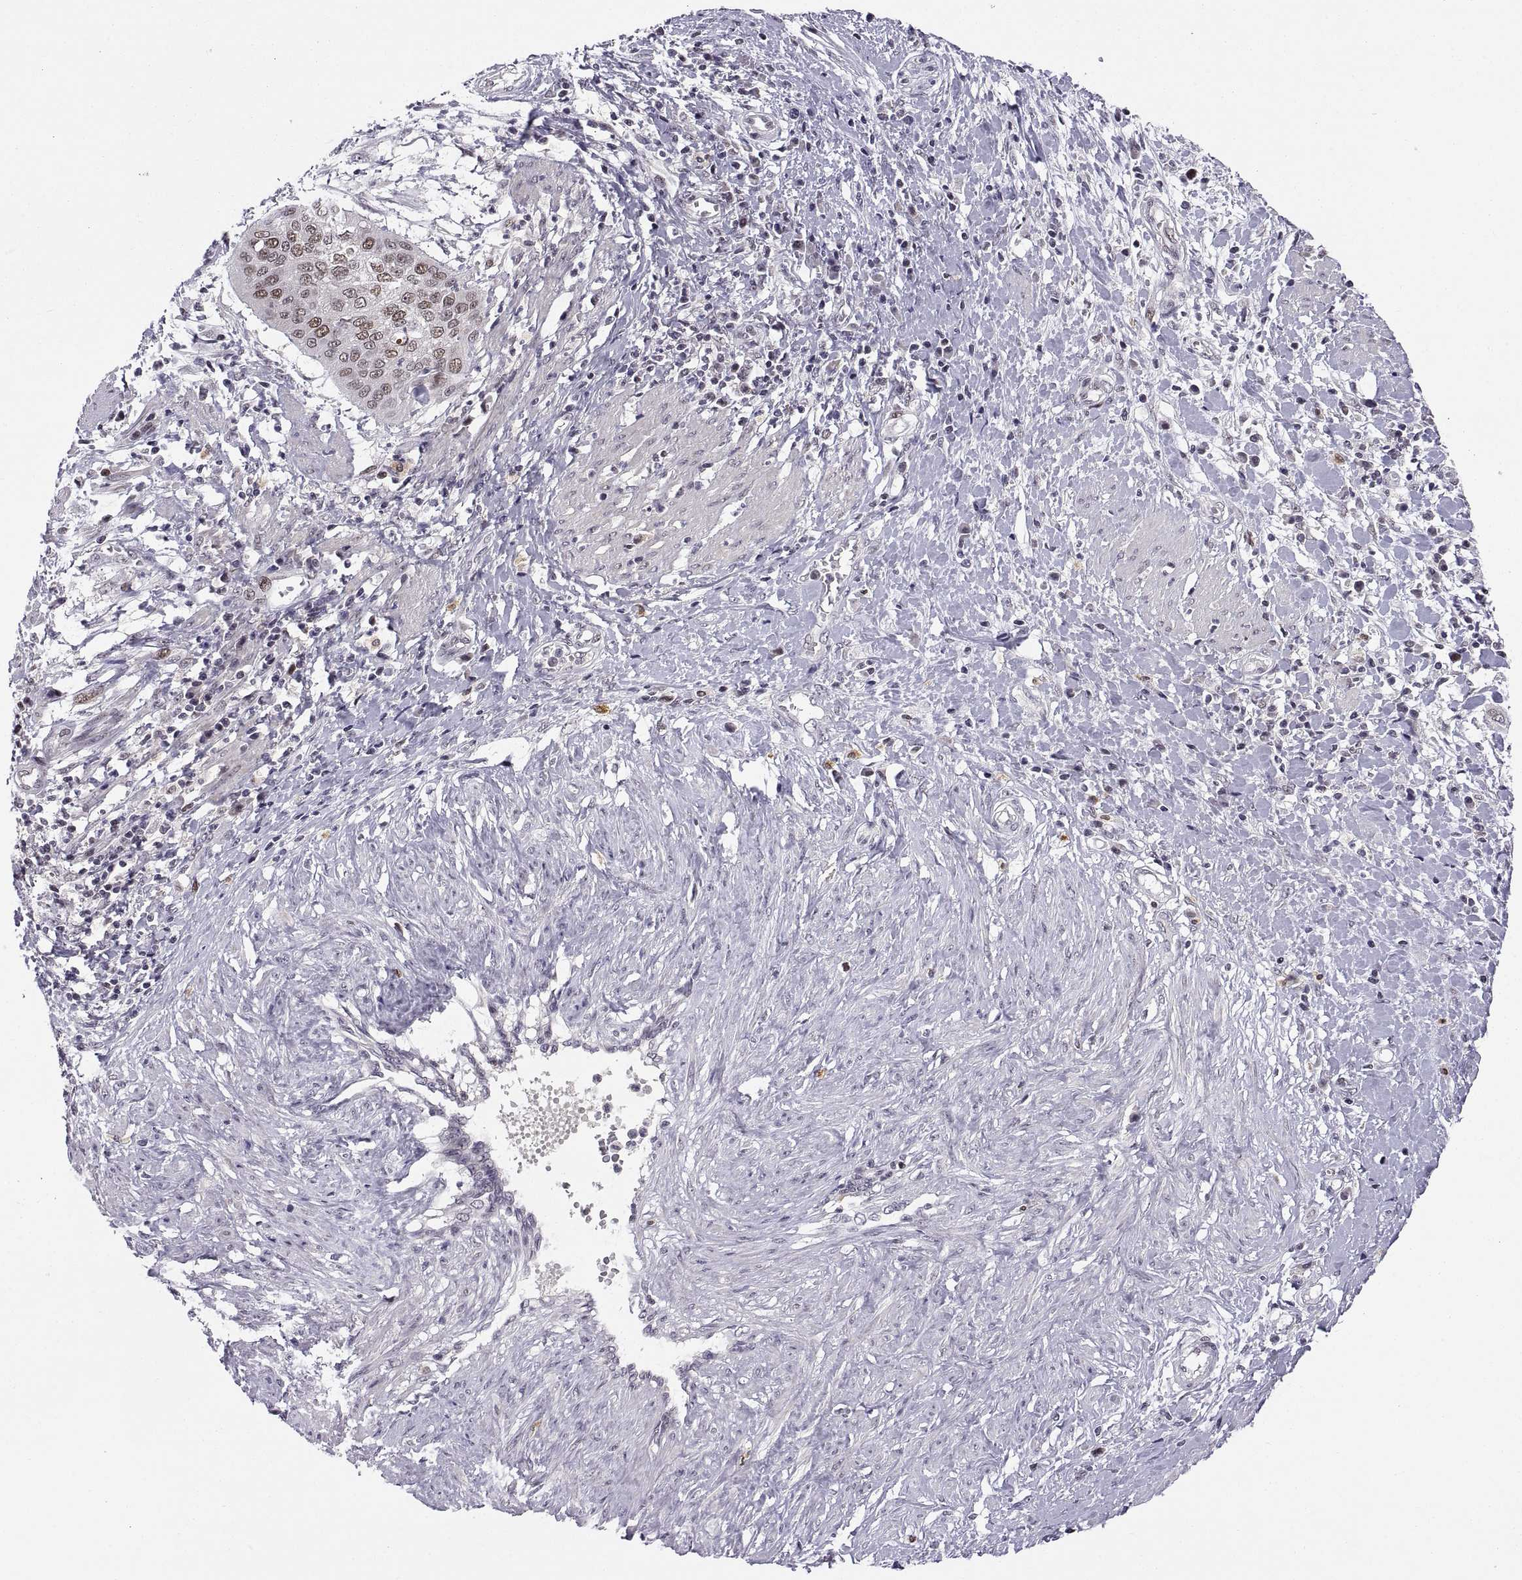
{"staining": {"intensity": "moderate", "quantity": "25%-75%", "location": "nuclear"}, "tissue": "cervical cancer", "cell_type": "Tumor cells", "image_type": "cancer", "snomed": [{"axis": "morphology", "description": "Squamous cell carcinoma, NOS"}, {"axis": "topography", "description": "Cervix"}], "caption": "IHC histopathology image of neoplastic tissue: squamous cell carcinoma (cervical) stained using immunohistochemistry displays medium levels of moderate protein expression localized specifically in the nuclear of tumor cells, appearing as a nuclear brown color.", "gene": "CHFR", "patient": {"sex": "female", "age": 39}}